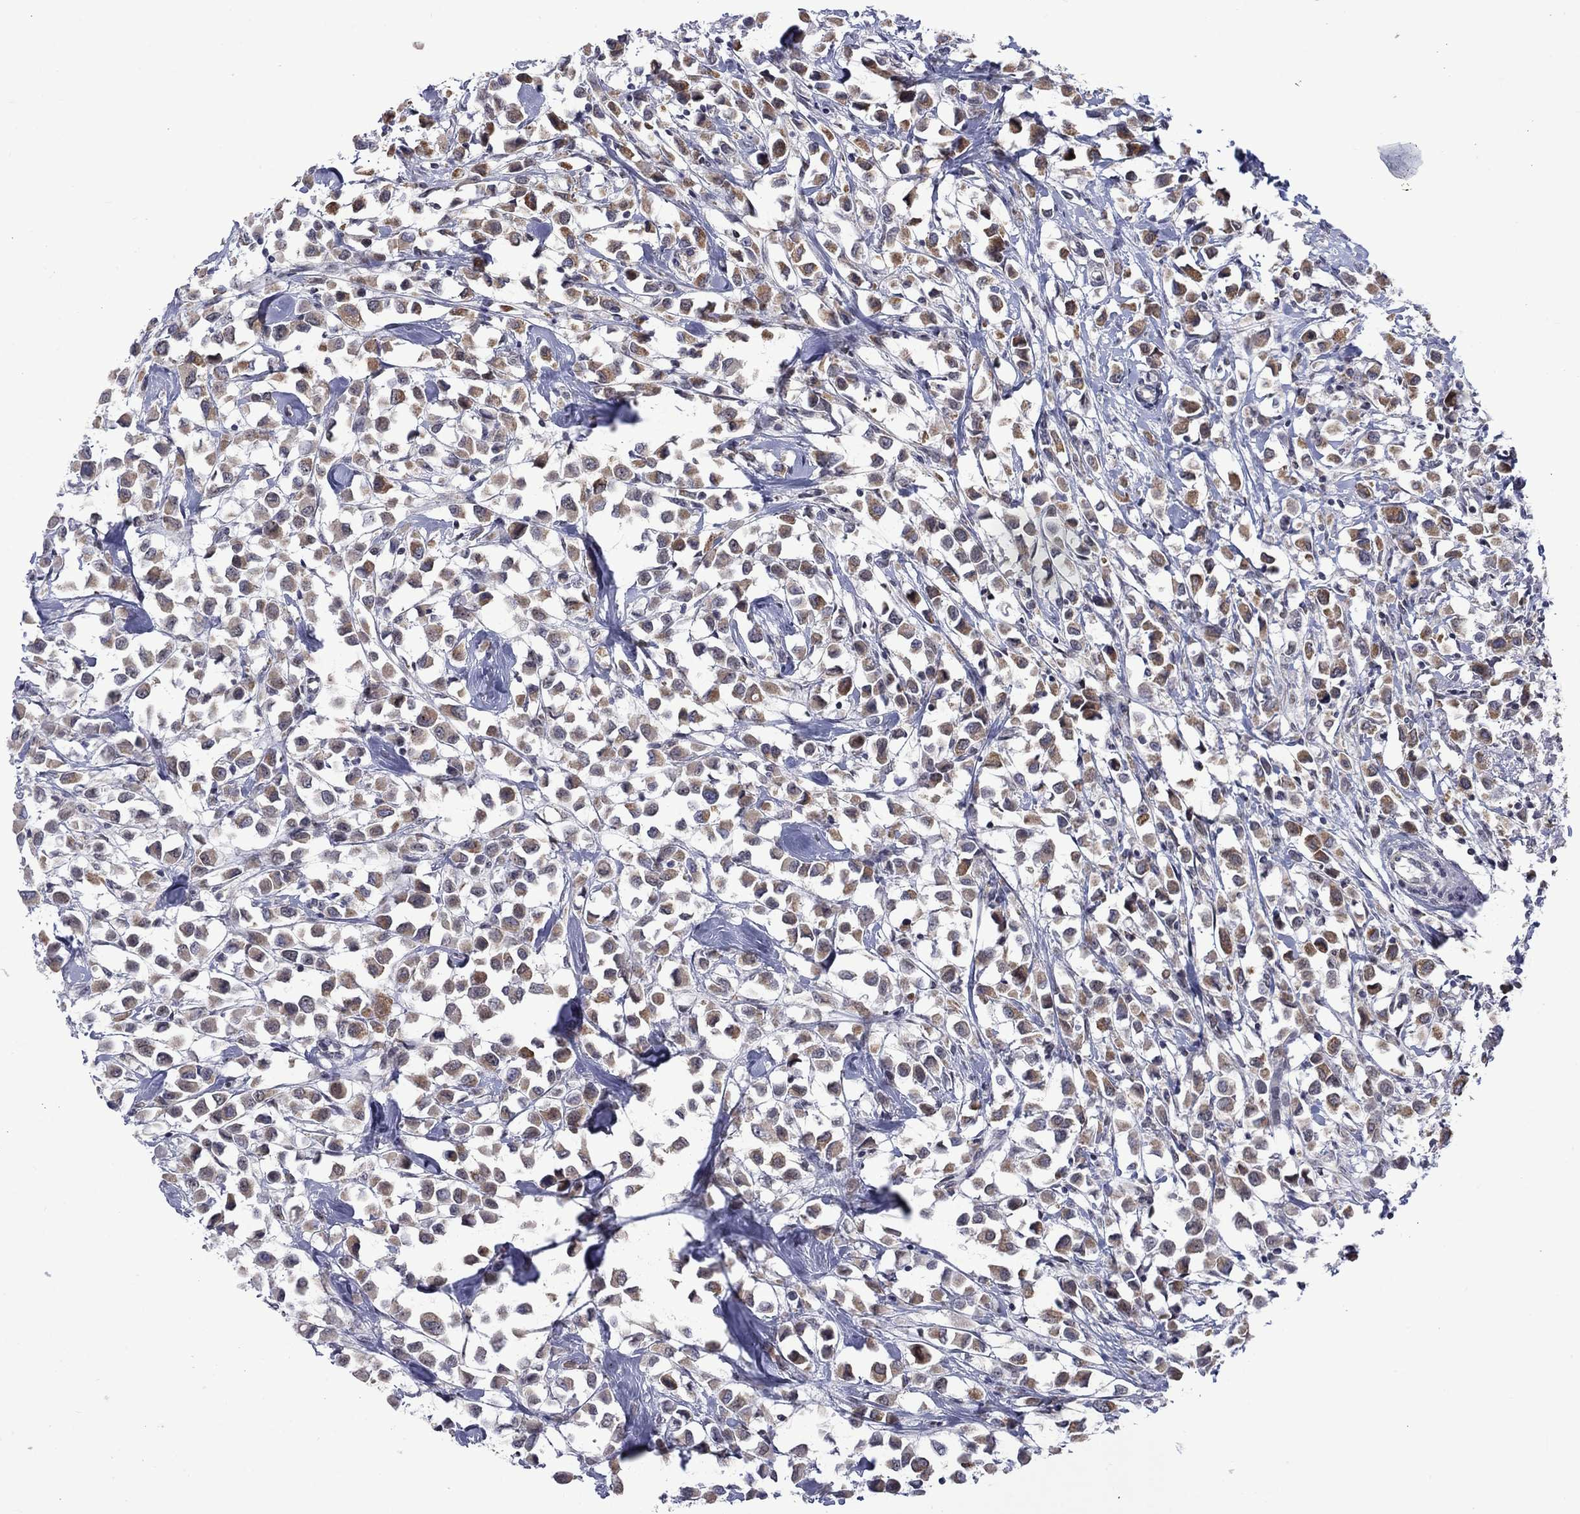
{"staining": {"intensity": "weak", "quantity": ">75%", "location": "cytoplasmic/membranous"}, "tissue": "breast cancer", "cell_type": "Tumor cells", "image_type": "cancer", "snomed": [{"axis": "morphology", "description": "Duct carcinoma"}, {"axis": "topography", "description": "Breast"}], "caption": "An image showing weak cytoplasmic/membranous positivity in approximately >75% of tumor cells in breast cancer (intraductal carcinoma), as visualized by brown immunohistochemical staining.", "gene": "KCNJ16", "patient": {"sex": "female", "age": 61}}